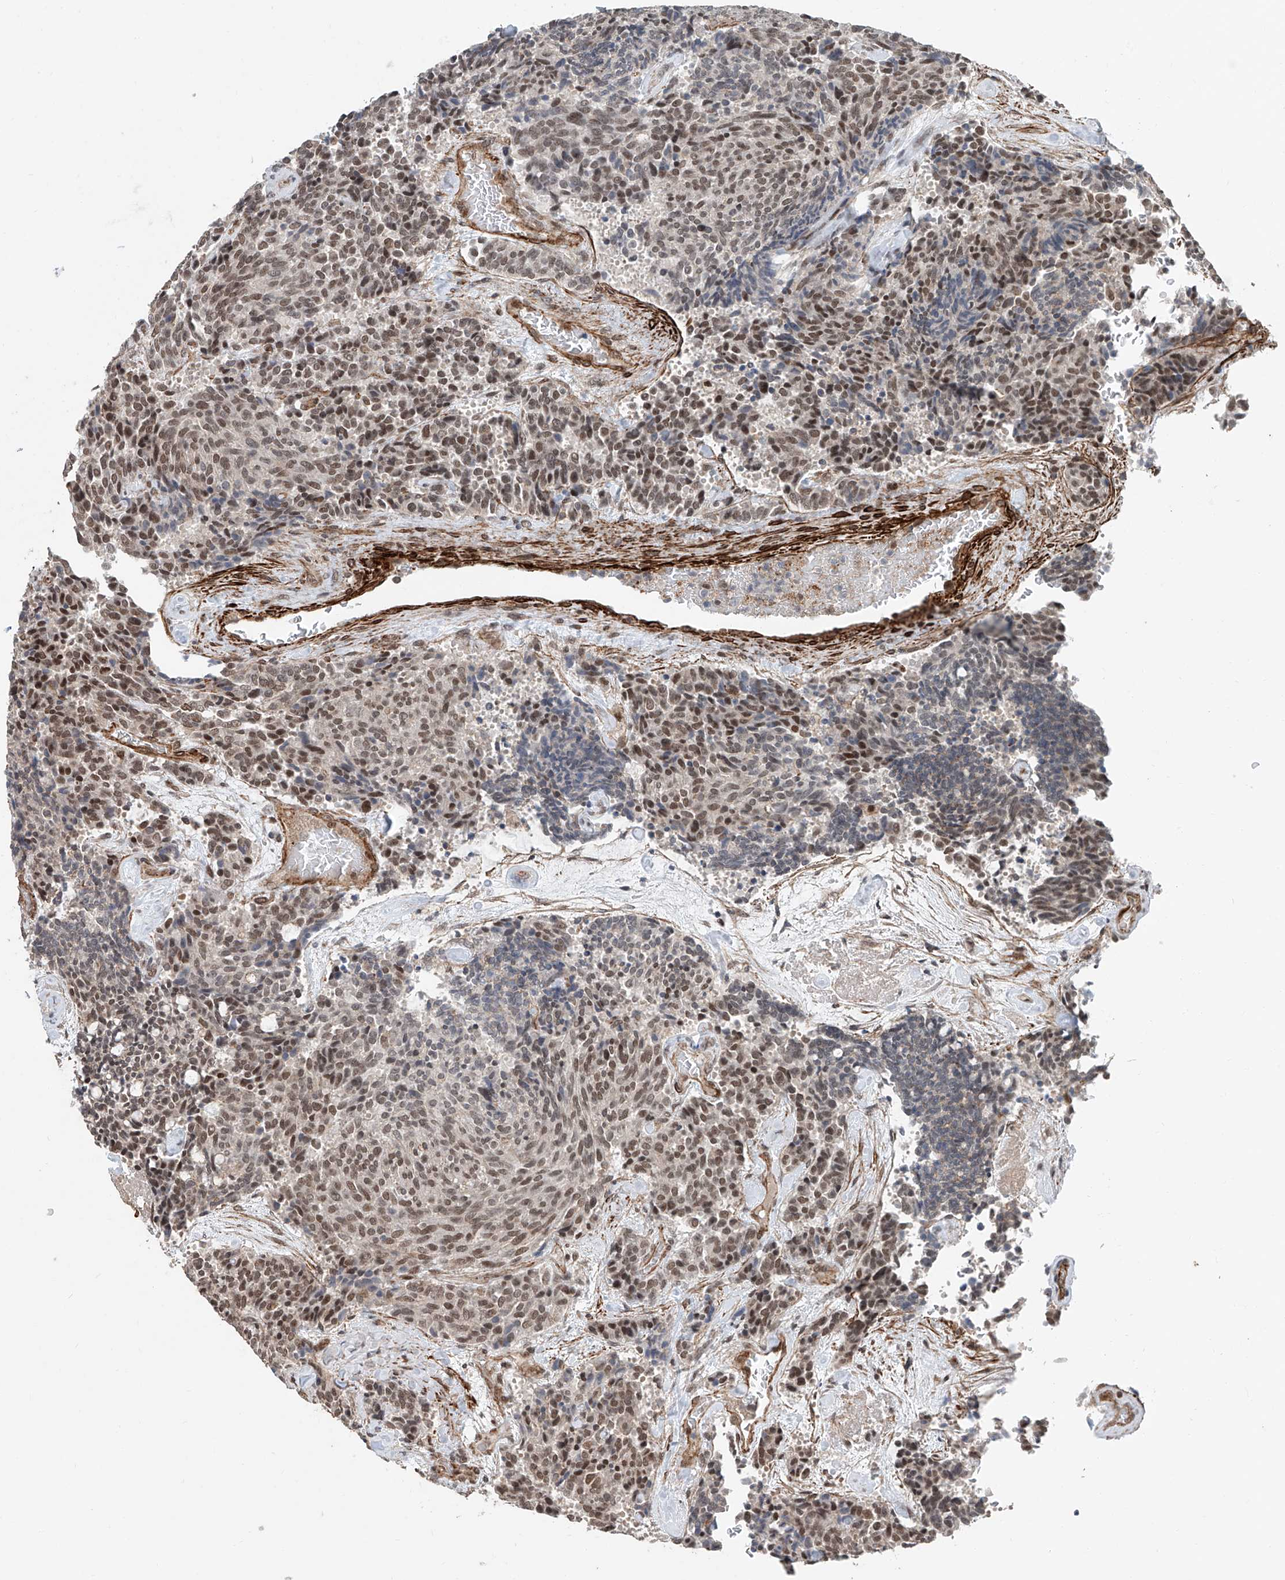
{"staining": {"intensity": "moderate", "quantity": ">75%", "location": "nuclear"}, "tissue": "carcinoid", "cell_type": "Tumor cells", "image_type": "cancer", "snomed": [{"axis": "morphology", "description": "Carcinoid, malignant, NOS"}, {"axis": "topography", "description": "Pancreas"}], "caption": "This micrograph shows carcinoid stained with immunohistochemistry to label a protein in brown. The nuclear of tumor cells show moderate positivity for the protein. Nuclei are counter-stained blue.", "gene": "SDE2", "patient": {"sex": "female", "age": 54}}